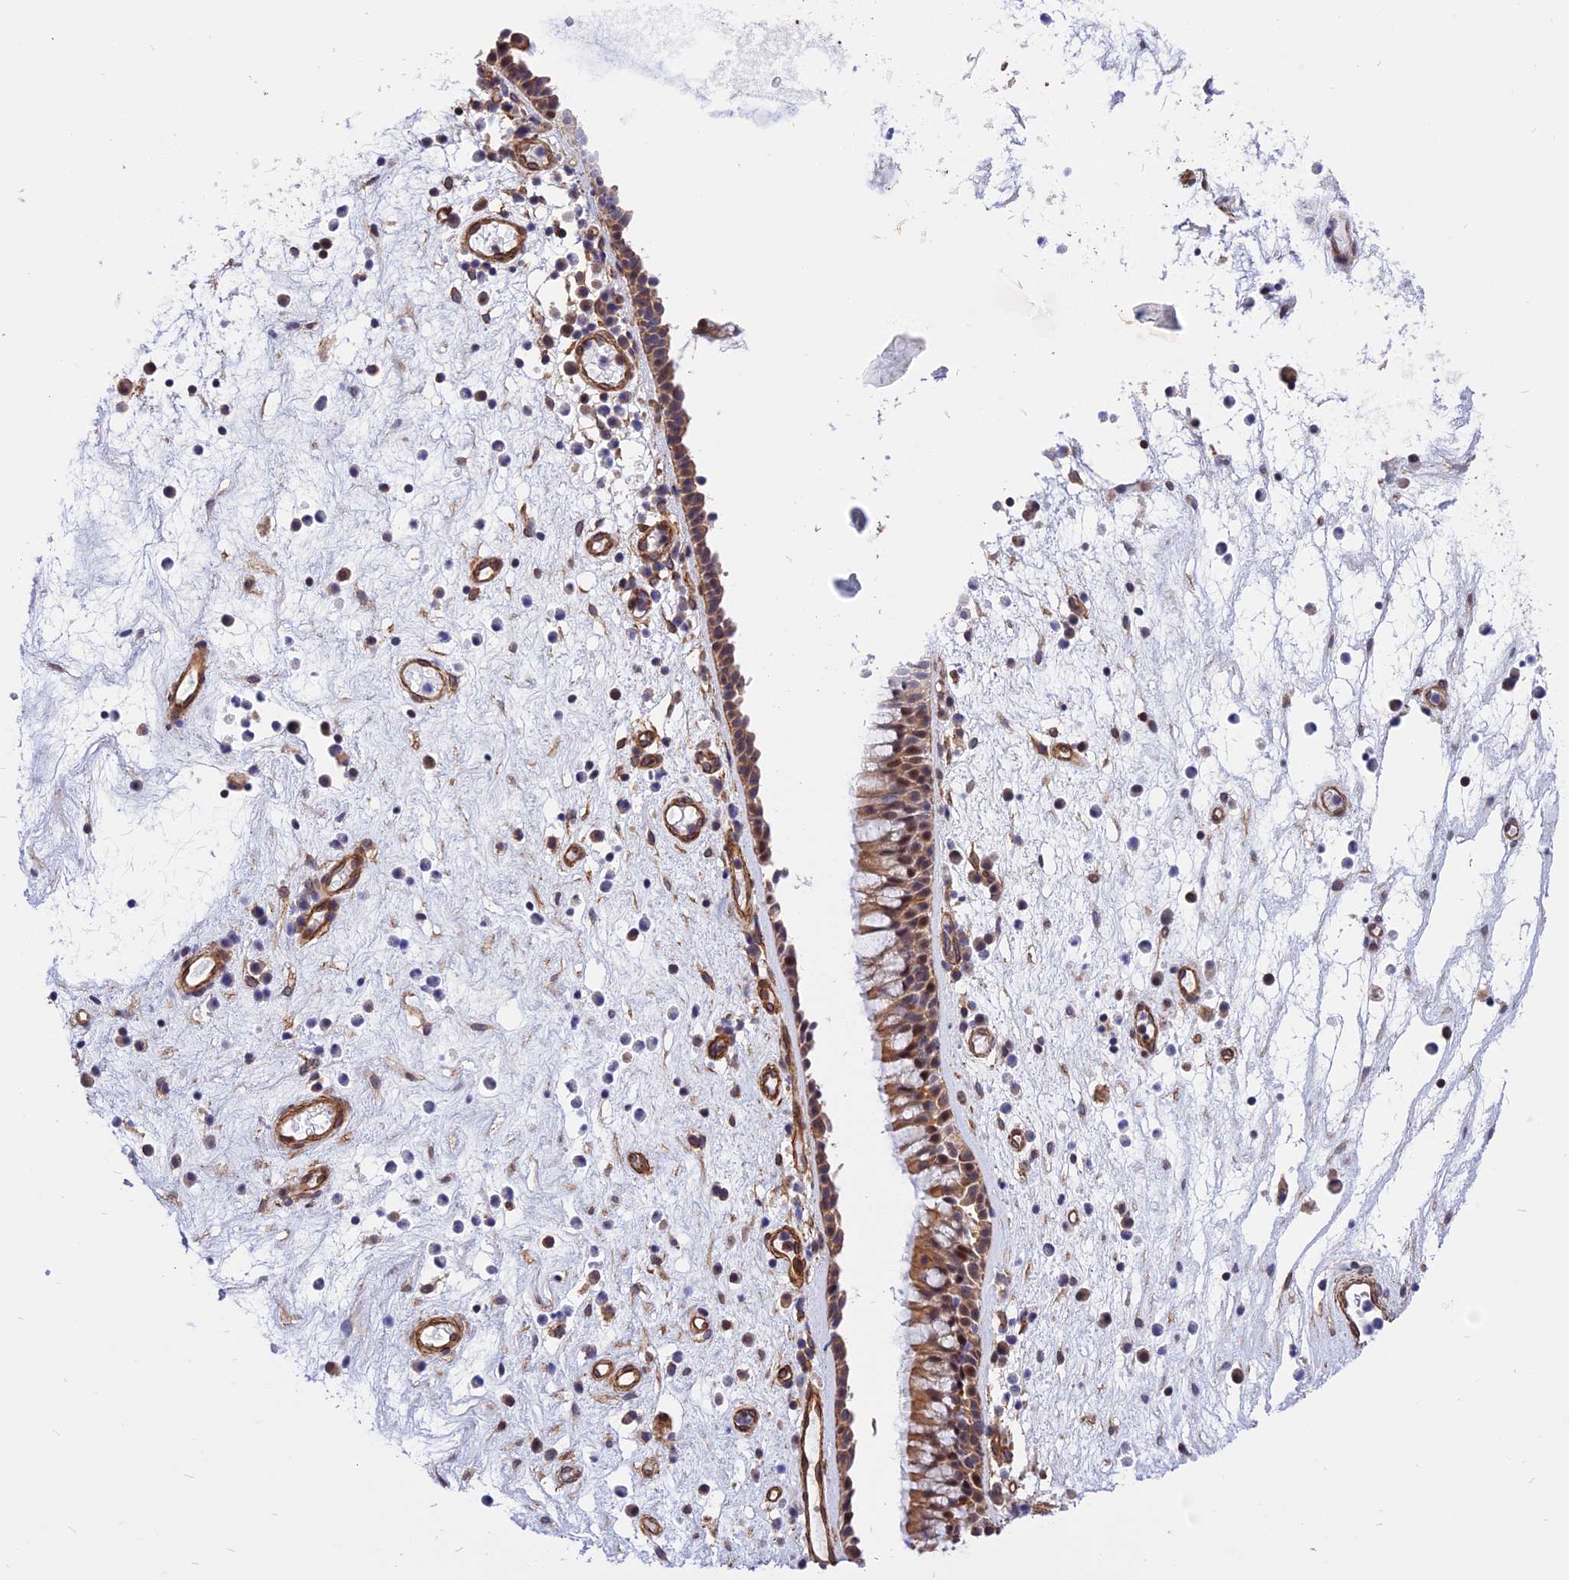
{"staining": {"intensity": "moderate", "quantity": ">75%", "location": "cytoplasmic/membranous"}, "tissue": "nasopharynx", "cell_type": "Respiratory epithelial cells", "image_type": "normal", "snomed": [{"axis": "morphology", "description": "Normal tissue, NOS"}, {"axis": "morphology", "description": "Inflammation, NOS"}, {"axis": "morphology", "description": "Malignant melanoma, Metastatic site"}, {"axis": "topography", "description": "Nasopharynx"}], "caption": "DAB immunohistochemical staining of benign nasopharynx demonstrates moderate cytoplasmic/membranous protein positivity in approximately >75% of respiratory epithelial cells.", "gene": "R3HDM4", "patient": {"sex": "male", "age": 70}}